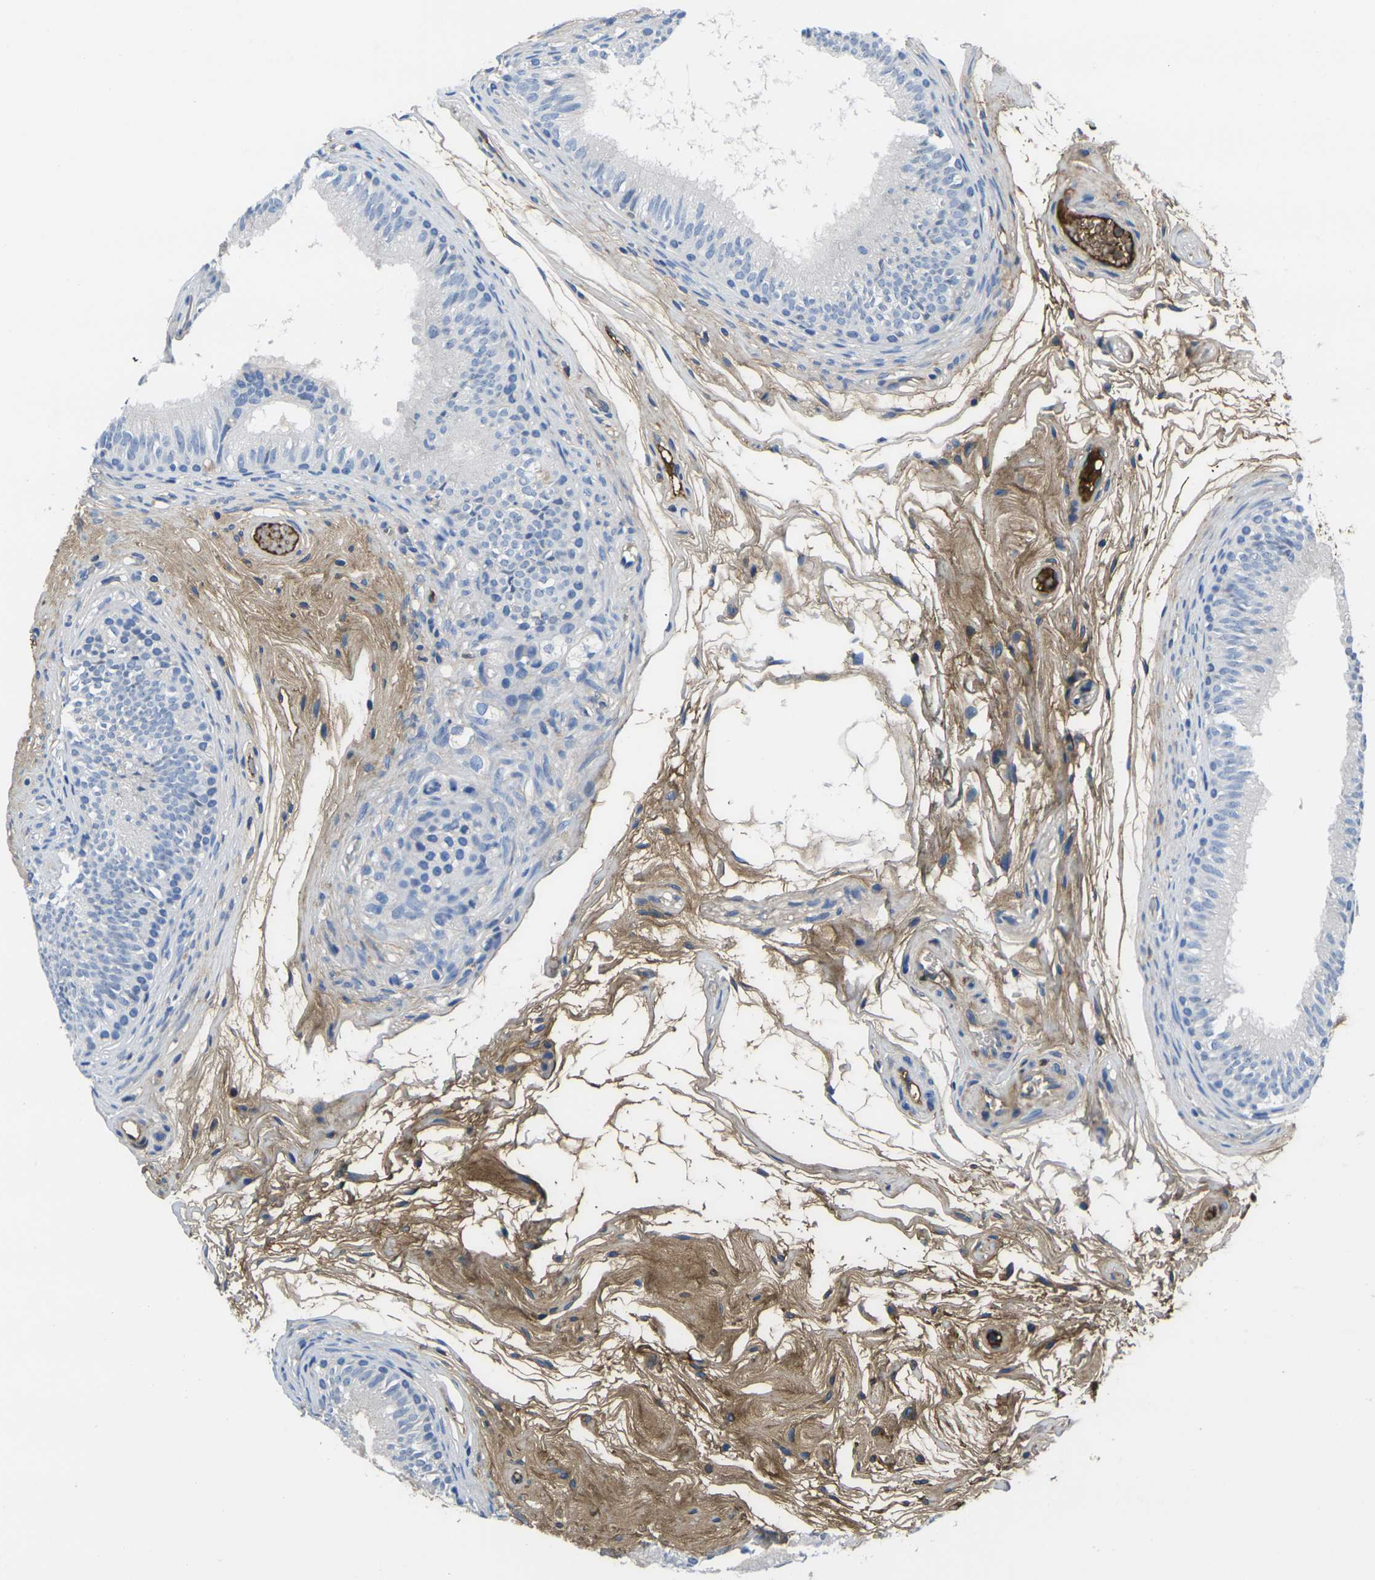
{"staining": {"intensity": "moderate", "quantity": "25%-75%", "location": "cytoplasmic/membranous"}, "tissue": "epididymis", "cell_type": "Glandular cells", "image_type": "normal", "snomed": [{"axis": "morphology", "description": "Normal tissue, NOS"}, {"axis": "topography", "description": "Epididymis"}], "caption": "A micrograph showing moderate cytoplasmic/membranous expression in approximately 25%-75% of glandular cells in normal epididymis, as visualized by brown immunohistochemical staining.", "gene": "GREM2", "patient": {"sex": "male", "age": 36}}